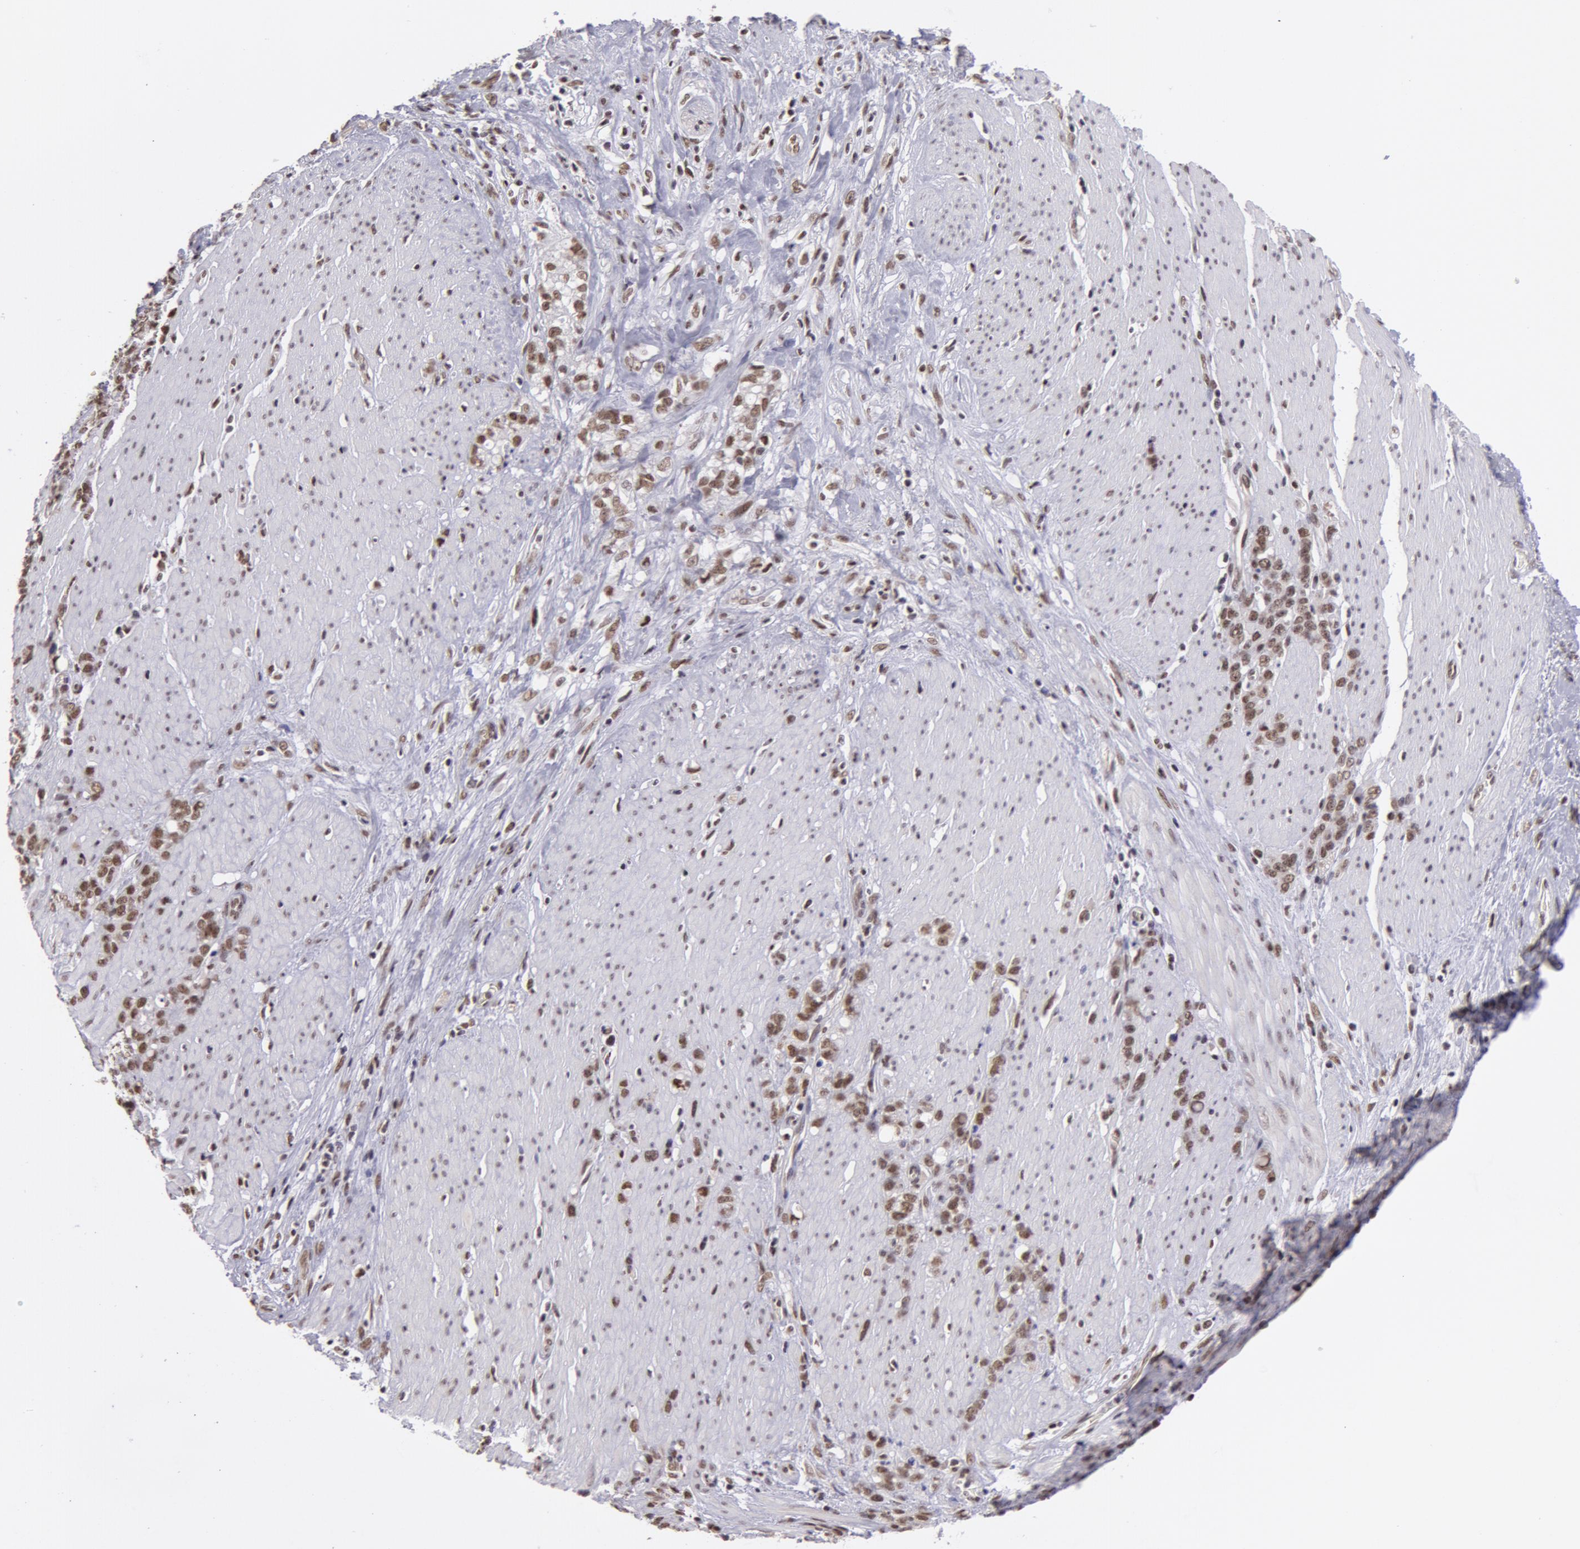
{"staining": {"intensity": "moderate", "quantity": "25%-75%", "location": "nuclear"}, "tissue": "stomach cancer", "cell_type": "Tumor cells", "image_type": "cancer", "snomed": [{"axis": "morphology", "description": "Adenocarcinoma, NOS"}, {"axis": "topography", "description": "Stomach, lower"}], "caption": "Stomach cancer (adenocarcinoma) was stained to show a protein in brown. There is medium levels of moderate nuclear positivity in about 25%-75% of tumor cells. The staining is performed using DAB brown chromogen to label protein expression. The nuclei are counter-stained blue using hematoxylin.", "gene": "VRTN", "patient": {"sex": "male", "age": 88}}